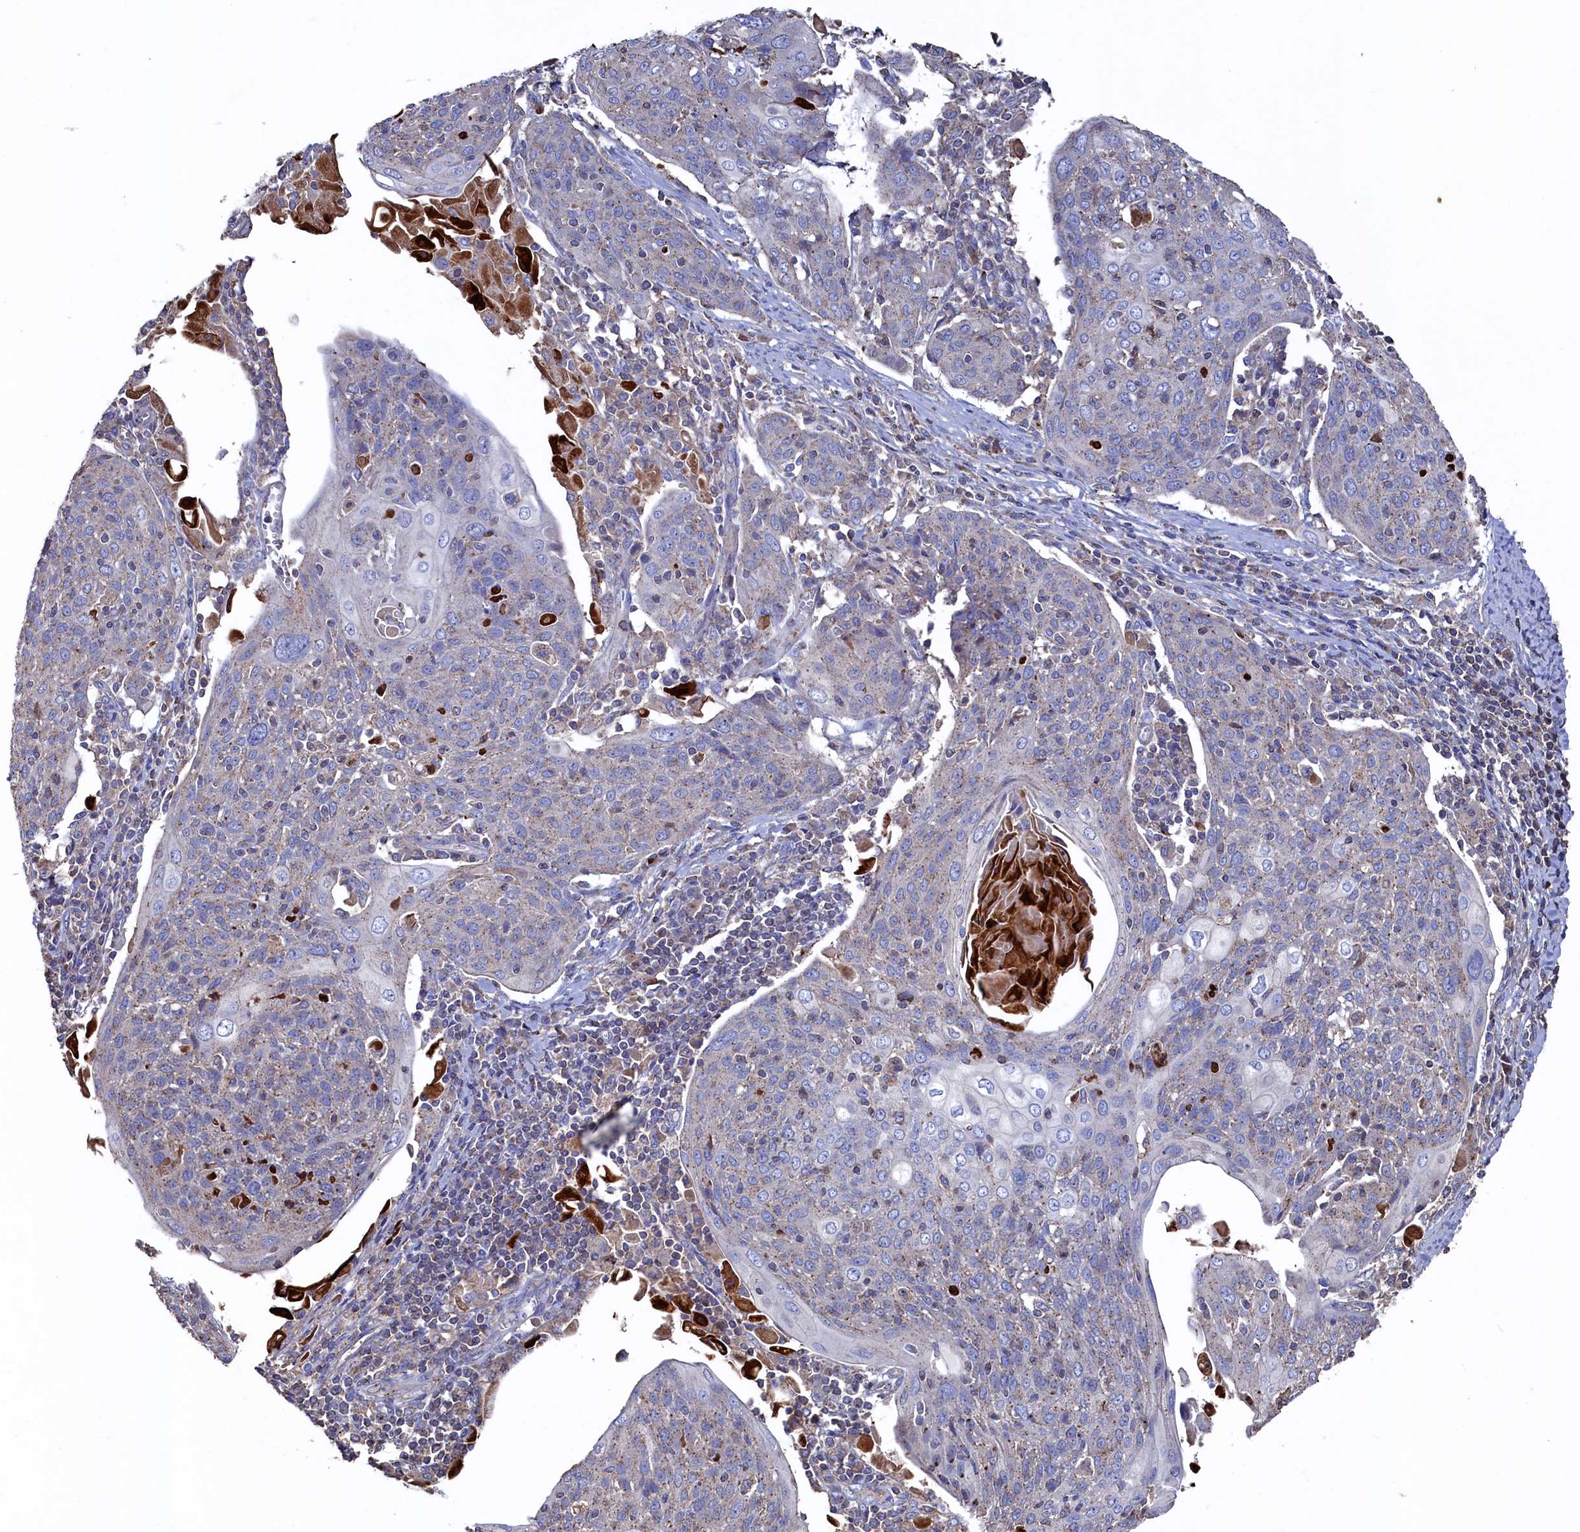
{"staining": {"intensity": "weak", "quantity": "25%-75%", "location": "cytoplasmic/membranous"}, "tissue": "cervical cancer", "cell_type": "Tumor cells", "image_type": "cancer", "snomed": [{"axis": "morphology", "description": "Squamous cell carcinoma, NOS"}, {"axis": "topography", "description": "Cervix"}], "caption": "Protein staining exhibits weak cytoplasmic/membranous staining in about 25%-75% of tumor cells in cervical cancer (squamous cell carcinoma).", "gene": "TK2", "patient": {"sex": "female", "age": 67}}